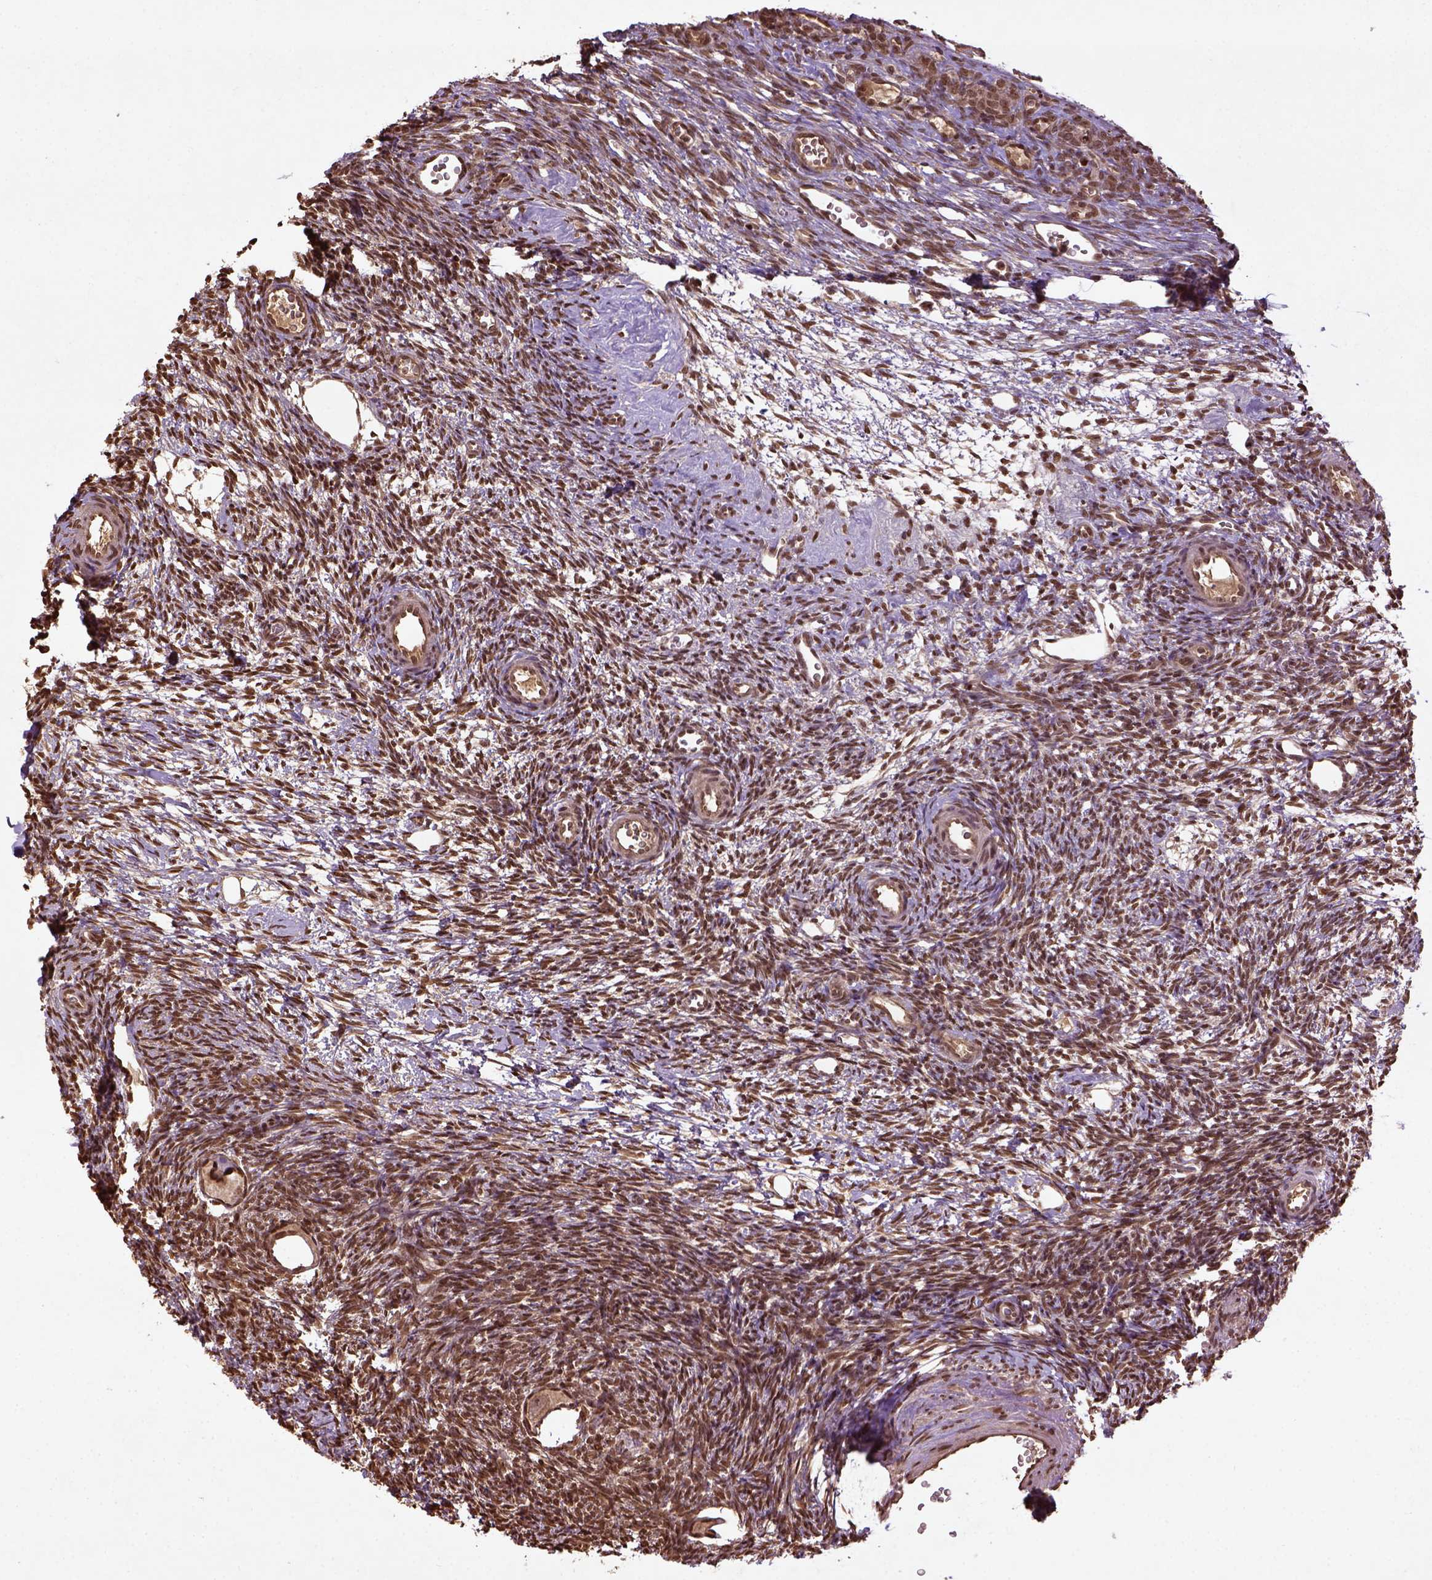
{"staining": {"intensity": "weak", "quantity": ">75%", "location": "nuclear"}, "tissue": "ovary", "cell_type": "Follicle cells", "image_type": "normal", "snomed": [{"axis": "morphology", "description": "Normal tissue, NOS"}, {"axis": "topography", "description": "Ovary"}], "caption": "A photomicrograph of human ovary stained for a protein exhibits weak nuclear brown staining in follicle cells. Immunohistochemistry stains the protein of interest in brown and the nuclei are stained blue.", "gene": "BANF1", "patient": {"sex": "female", "age": 34}}